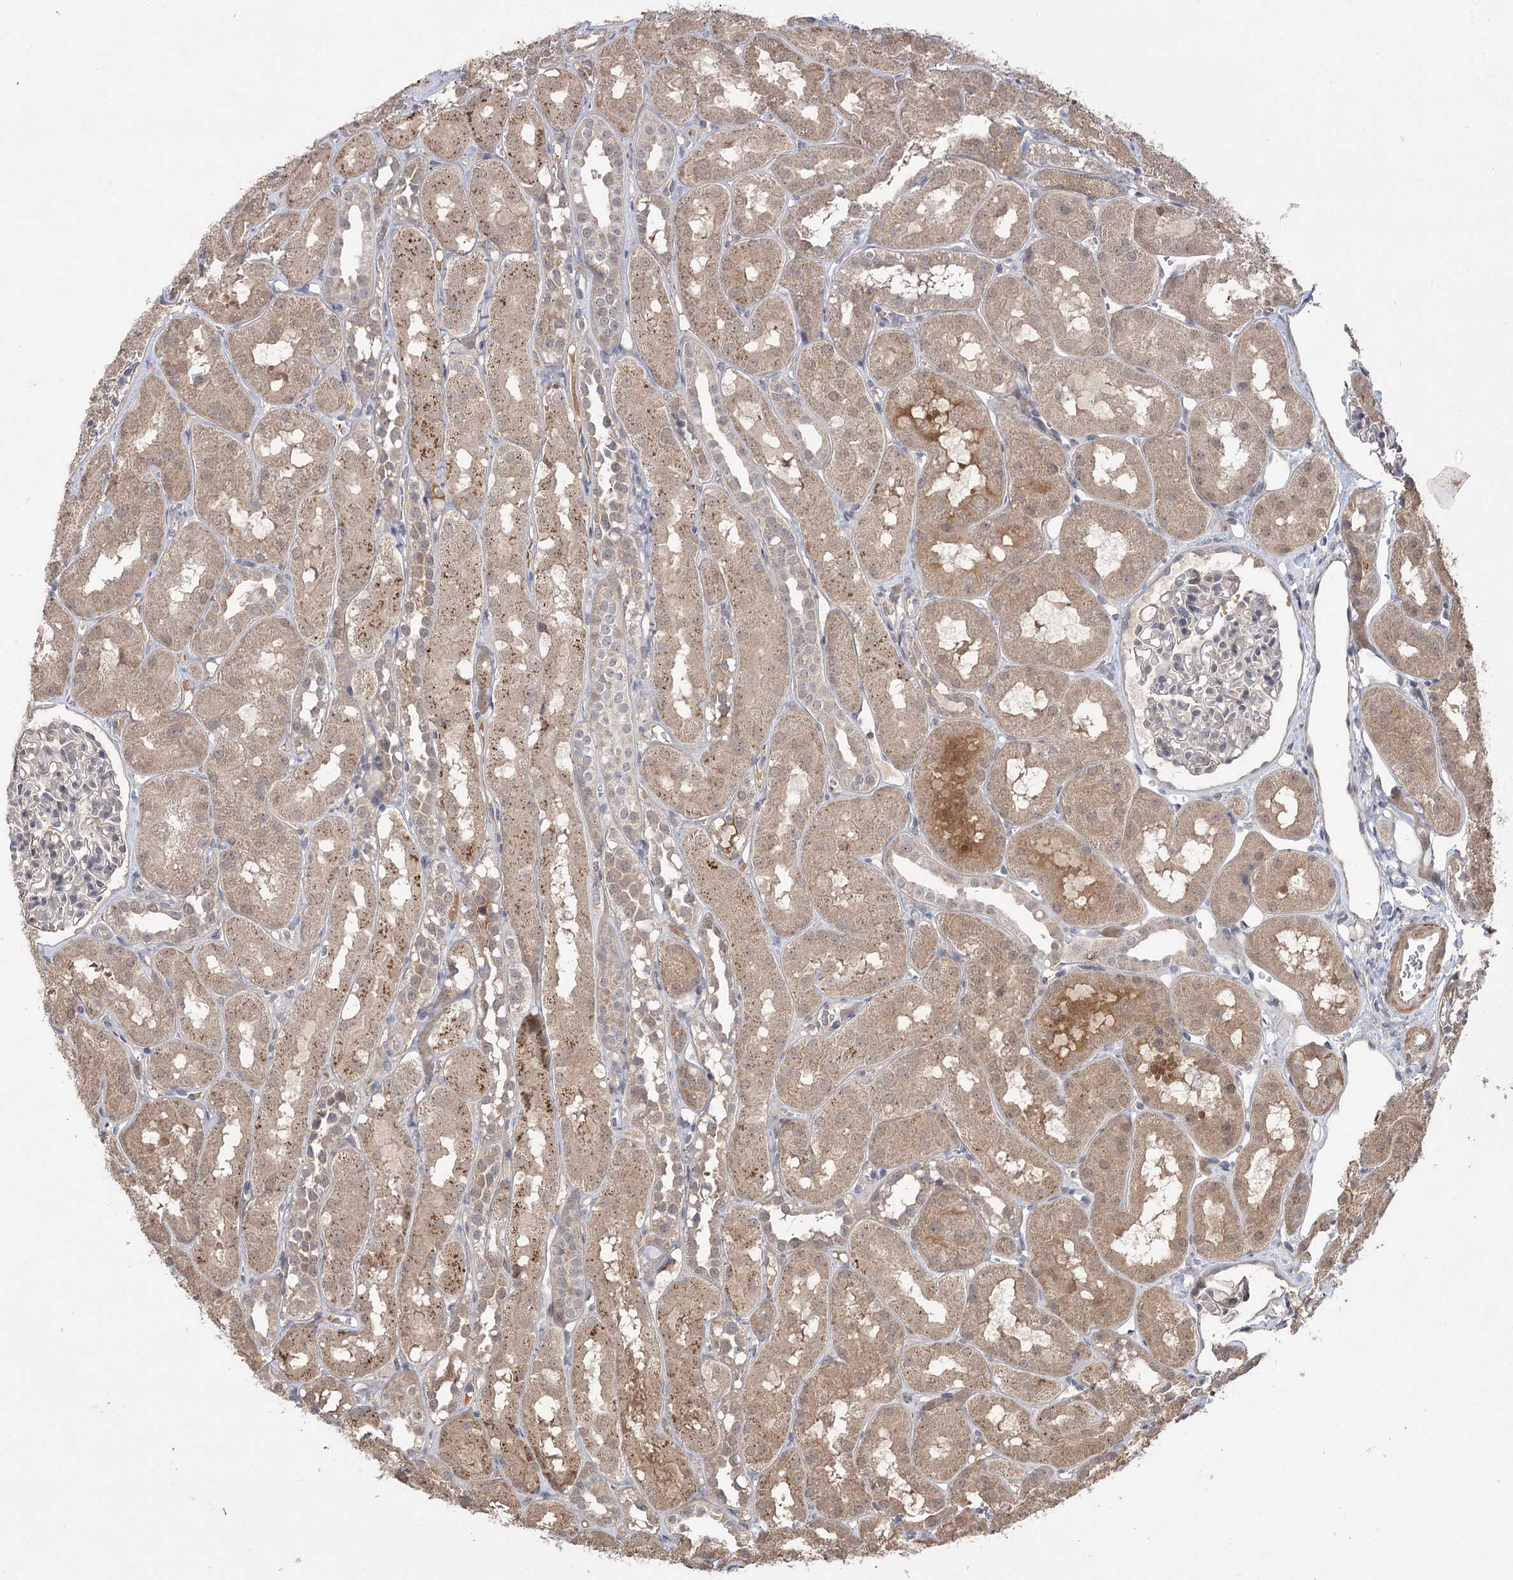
{"staining": {"intensity": "negative", "quantity": "none", "location": "none"}, "tissue": "kidney", "cell_type": "Cells in glomeruli", "image_type": "normal", "snomed": [{"axis": "morphology", "description": "Normal tissue, NOS"}, {"axis": "topography", "description": "Kidney"}, {"axis": "topography", "description": "Urinary bladder"}], "caption": "Immunohistochemistry of unremarkable human kidney reveals no positivity in cells in glomeruli. (DAB immunohistochemistry visualized using brightfield microscopy, high magnification).", "gene": "TENM2", "patient": {"sex": "male", "age": 16}}